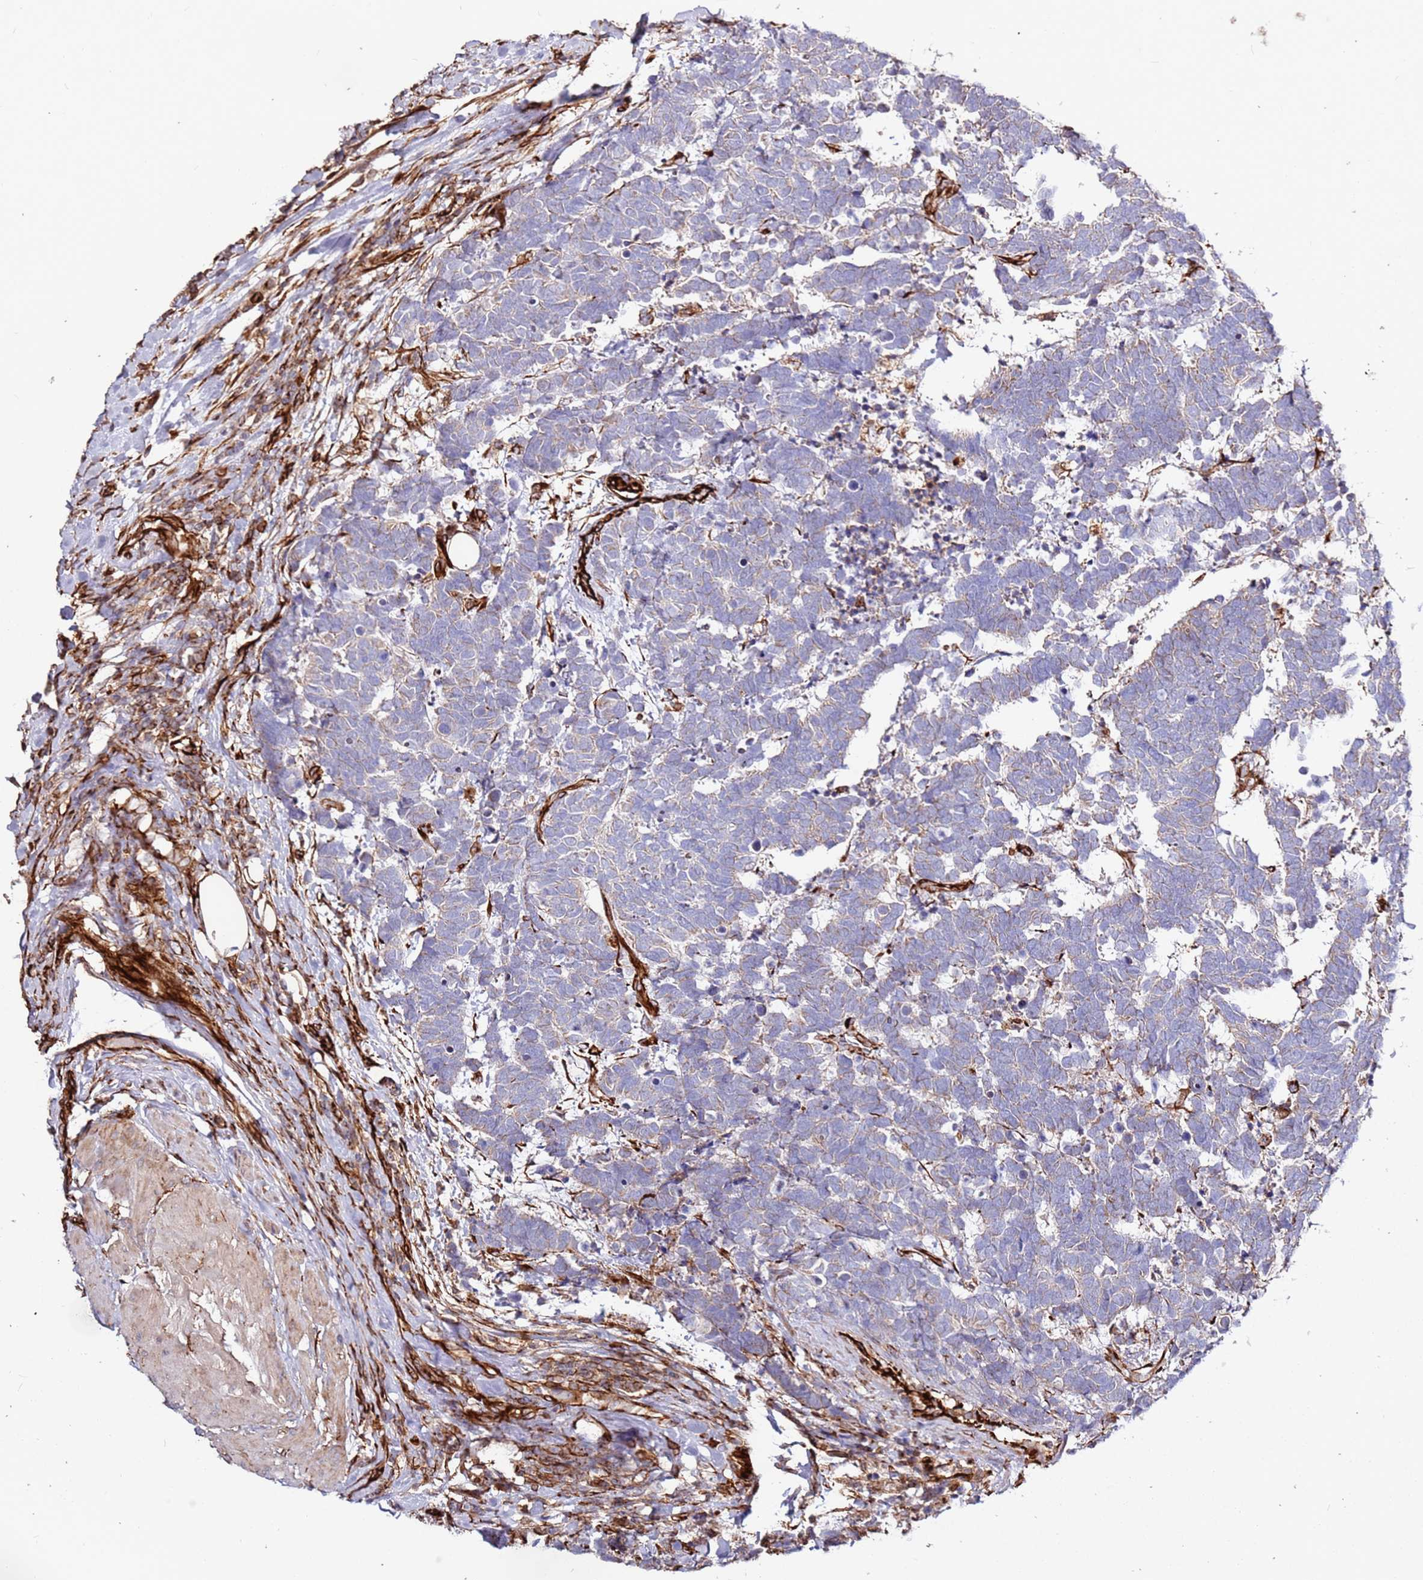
{"staining": {"intensity": "negative", "quantity": "none", "location": "none"}, "tissue": "carcinoid", "cell_type": "Tumor cells", "image_type": "cancer", "snomed": [{"axis": "morphology", "description": "Carcinoma, NOS"}, {"axis": "morphology", "description": "Carcinoid, malignant, NOS"}, {"axis": "topography", "description": "Urinary bladder"}], "caption": "Photomicrograph shows no protein staining in tumor cells of carcinoid tissue.", "gene": "MRGPRE", "patient": {"sex": "male", "age": 57}}